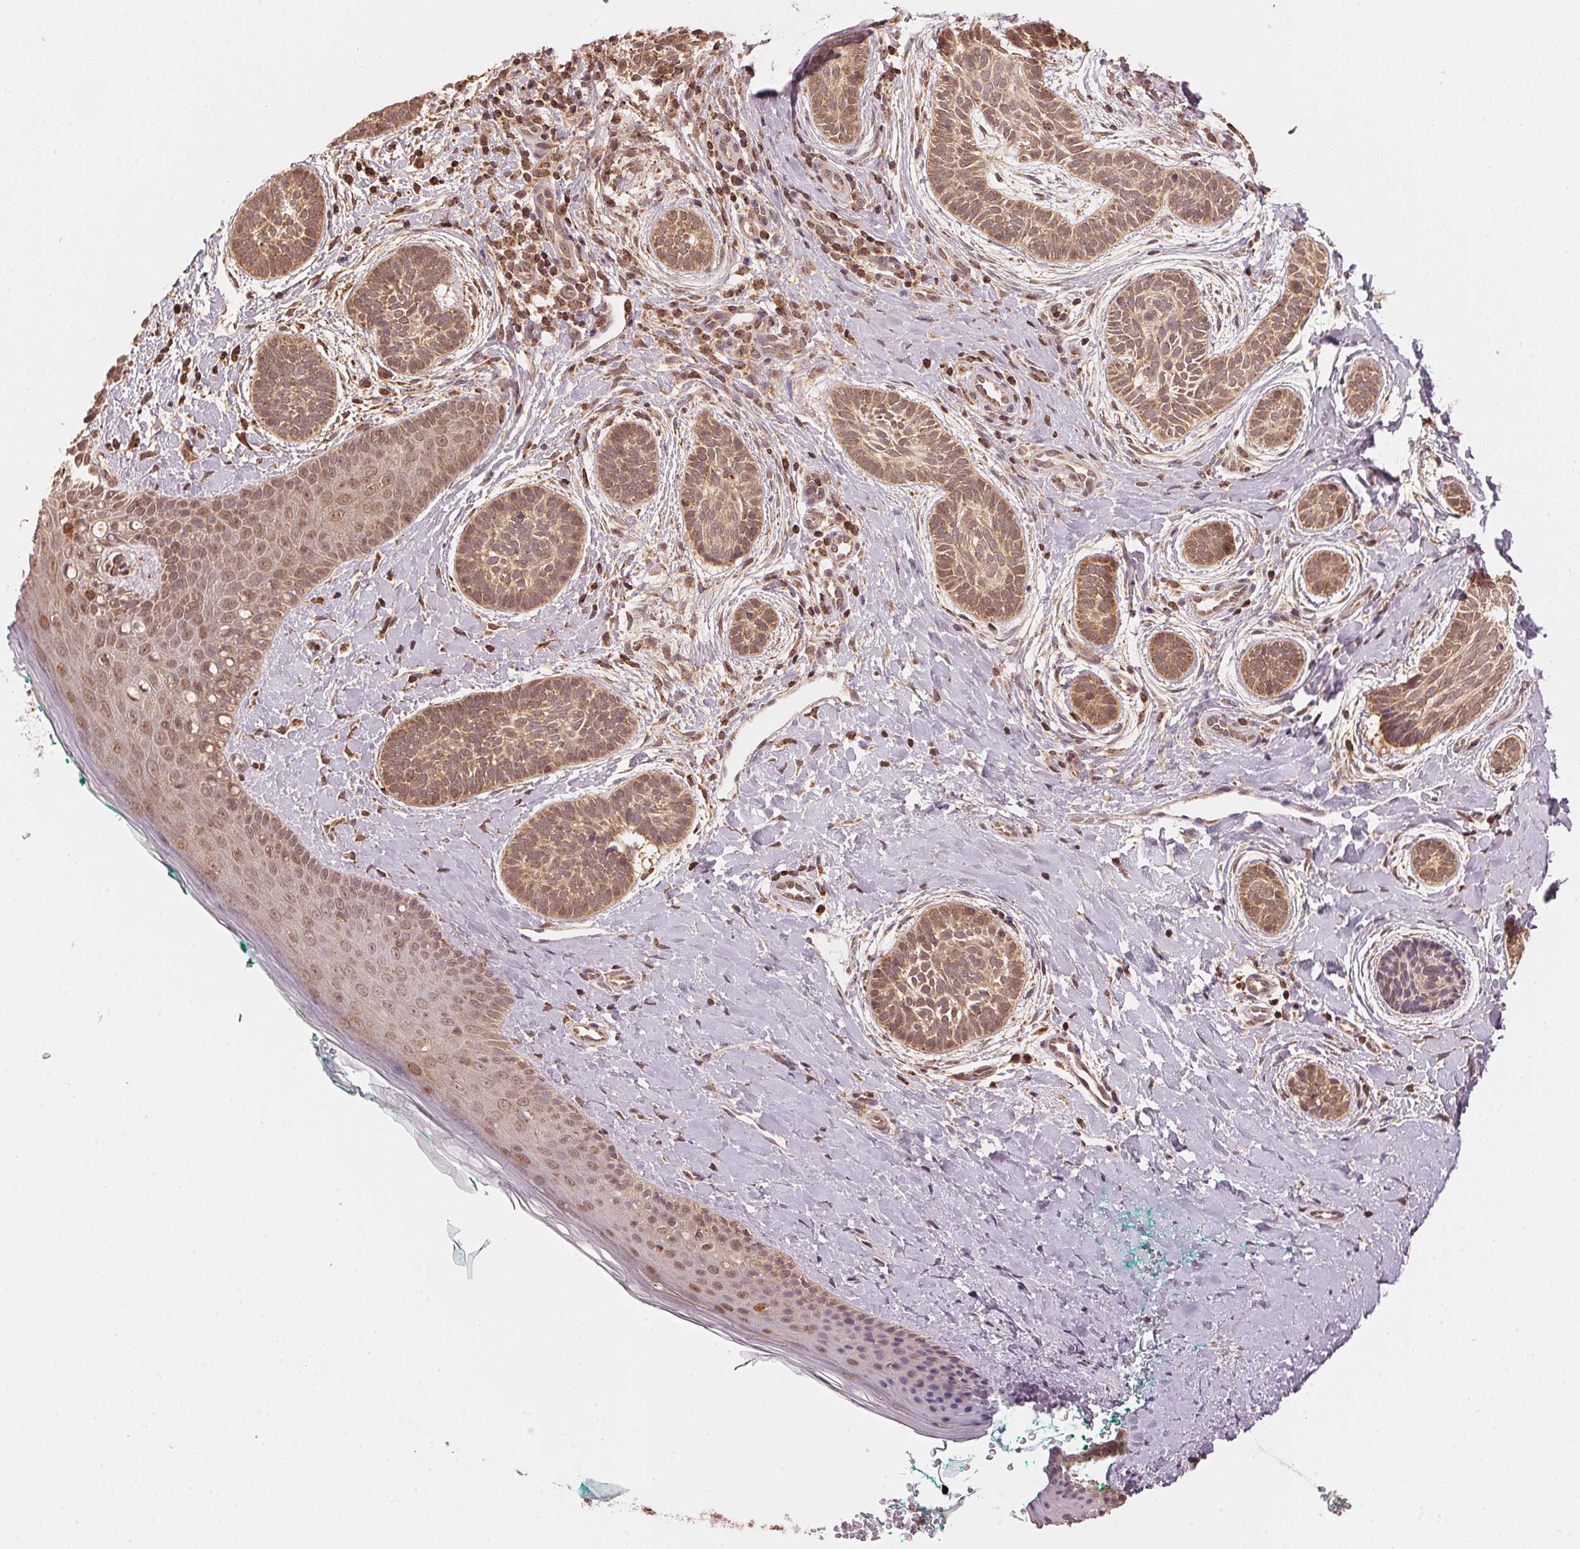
{"staining": {"intensity": "moderate", "quantity": ">75%", "location": "cytoplasmic/membranous"}, "tissue": "skin cancer", "cell_type": "Tumor cells", "image_type": "cancer", "snomed": [{"axis": "morphology", "description": "Basal cell carcinoma"}, {"axis": "topography", "description": "Skin"}], "caption": "Immunohistochemistry of human skin basal cell carcinoma shows medium levels of moderate cytoplasmic/membranous staining in about >75% of tumor cells. The protein of interest is shown in brown color, while the nuclei are stained blue.", "gene": "ARHGAP6", "patient": {"sex": "male", "age": 63}}